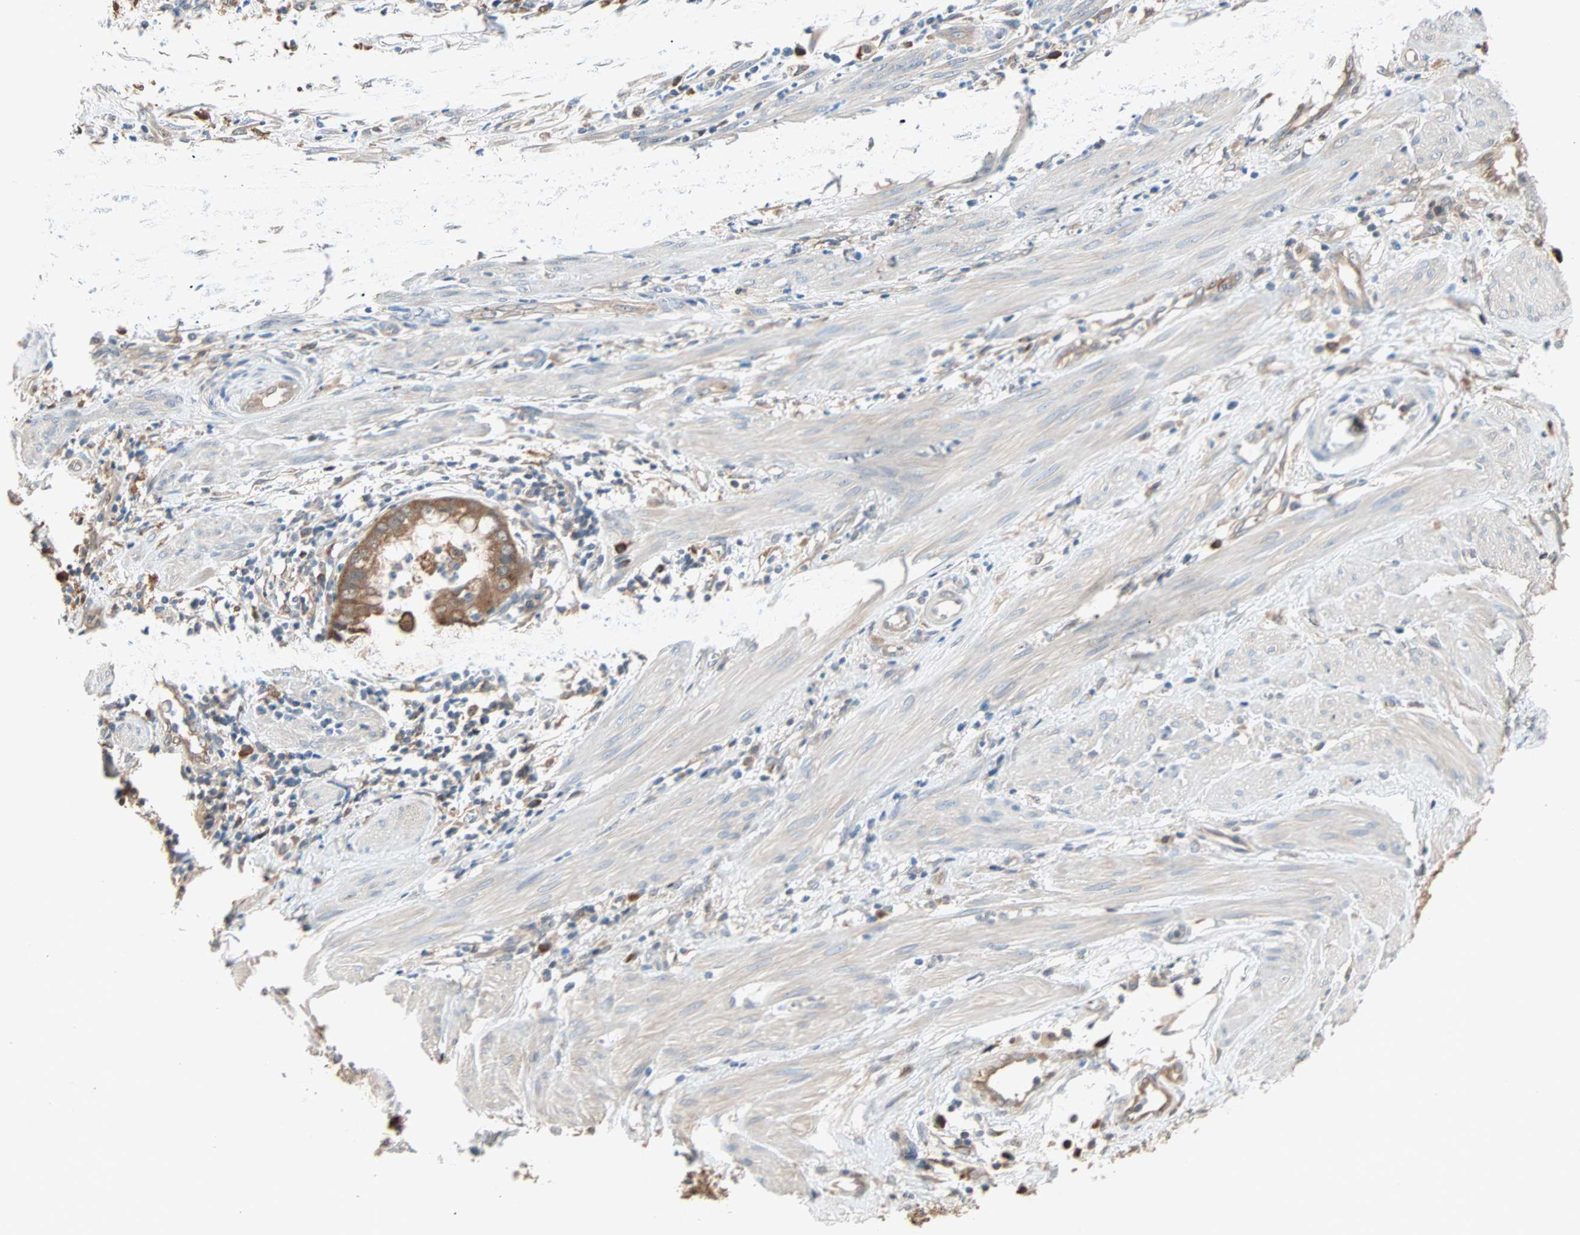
{"staining": {"intensity": "strong", "quantity": ">75%", "location": "cytoplasmic/membranous"}, "tissue": "endometrial cancer", "cell_type": "Tumor cells", "image_type": "cancer", "snomed": [{"axis": "morphology", "description": "Necrosis, NOS"}, {"axis": "morphology", "description": "Adenocarcinoma, NOS"}, {"axis": "topography", "description": "Endometrium"}], "caption": "DAB immunohistochemical staining of adenocarcinoma (endometrial) reveals strong cytoplasmic/membranous protein positivity in about >75% of tumor cells. The staining was performed using DAB, with brown indicating positive protein expression. Nuclei are stained blue with hematoxylin.", "gene": "PRDX1", "patient": {"sex": "female", "age": 79}}